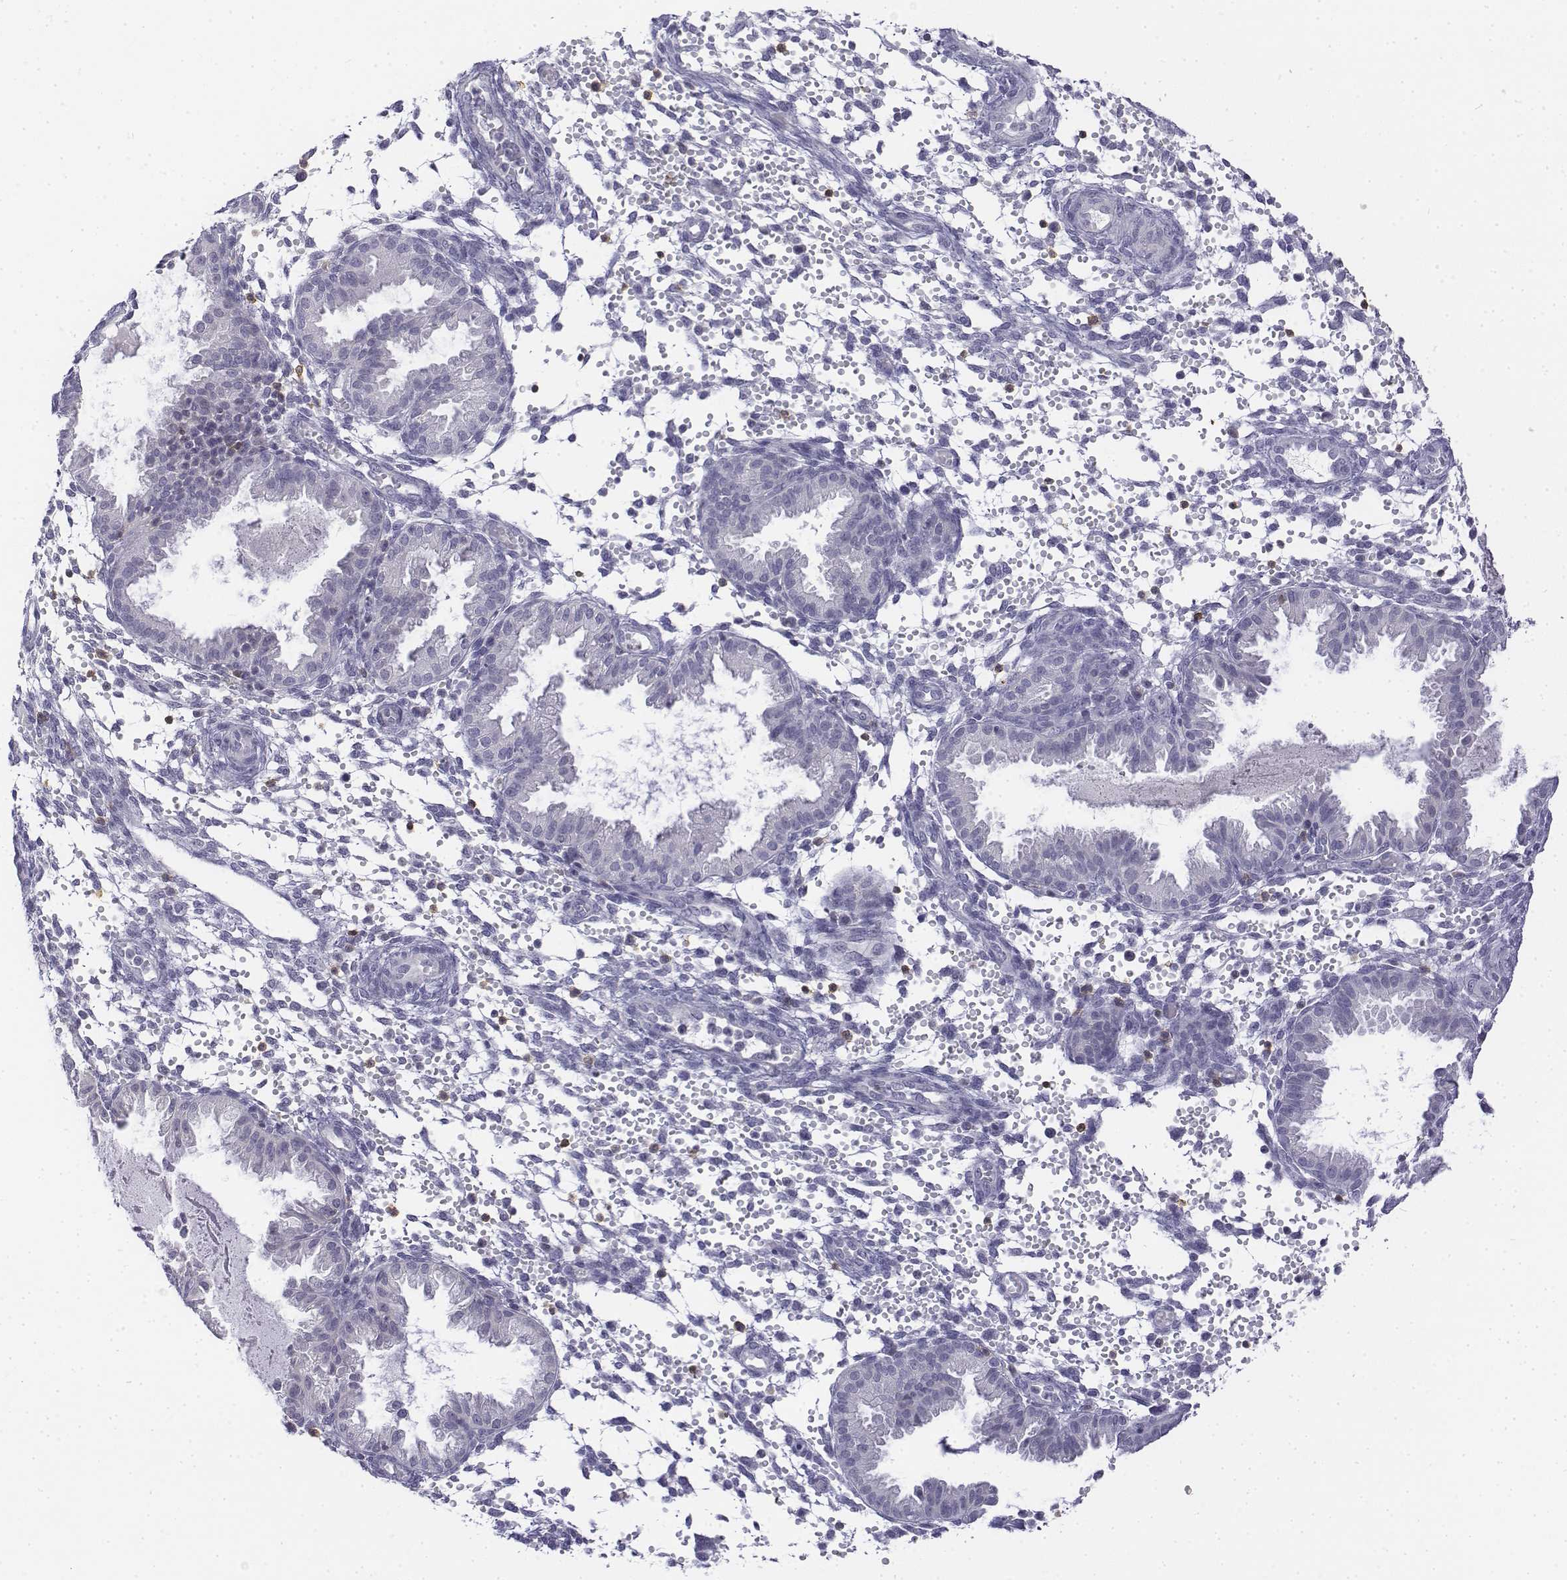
{"staining": {"intensity": "negative", "quantity": "none", "location": "none"}, "tissue": "endometrium", "cell_type": "Cells in endometrial stroma", "image_type": "normal", "snomed": [{"axis": "morphology", "description": "Normal tissue, NOS"}, {"axis": "topography", "description": "Endometrium"}], "caption": "Cells in endometrial stroma show no significant protein expression in normal endometrium. (Brightfield microscopy of DAB immunohistochemistry at high magnification).", "gene": "CD3E", "patient": {"sex": "female", "age": 33}}